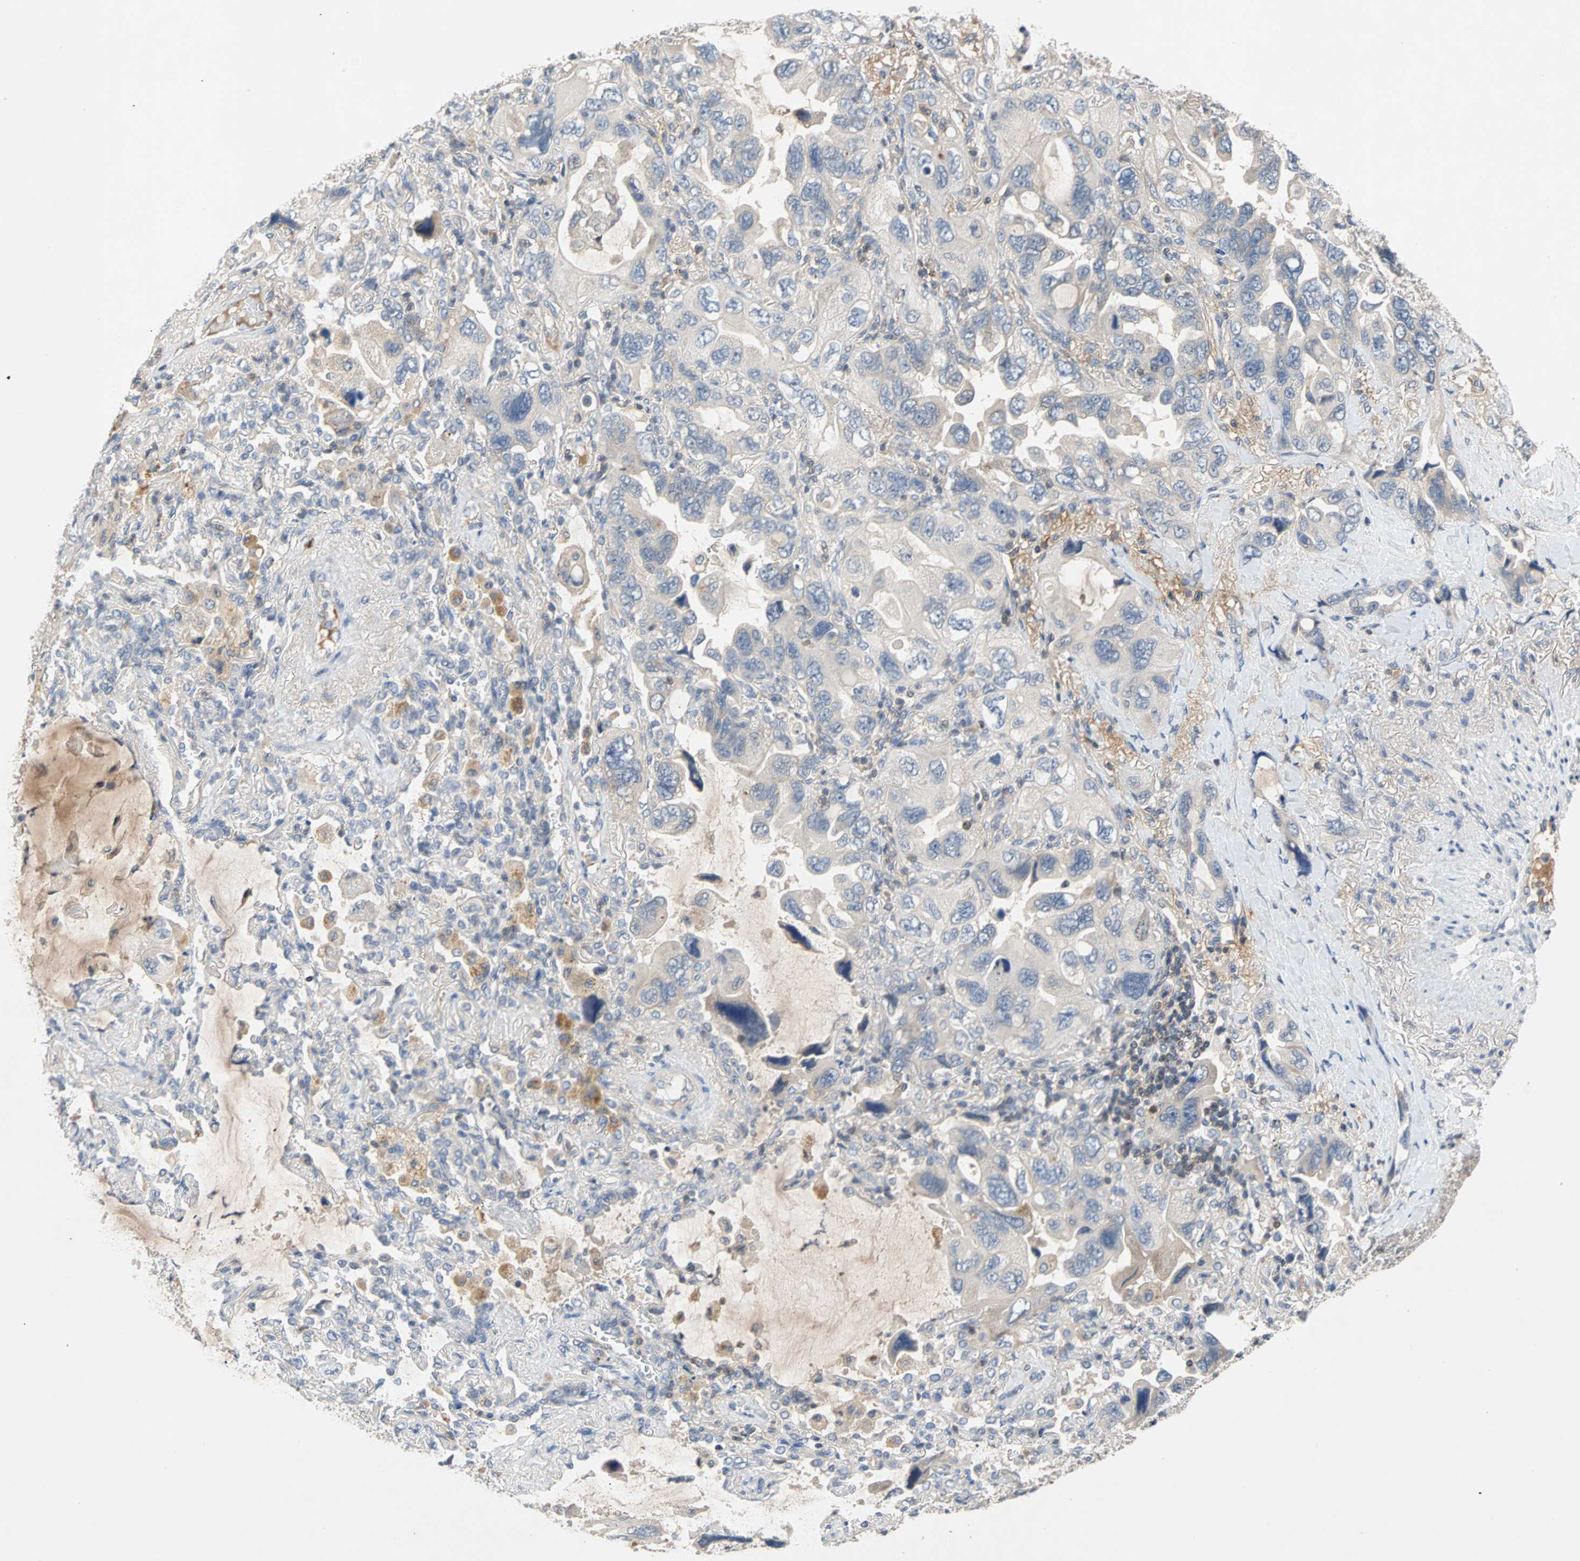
{"staining": {"intensity": "negative", "quantity": "none", "location": "none"}, "tissue": "lung cancer", "cell_type": "Tumor cells", "image_type": "cancer", "snomed": [{"axis": "morphology", "description": "Squamous cell carcinoma, NOS"}, {"axis": "topography", "description": "Lung"}], "caption": "IHC of squamous cell carcinoma (lung) reveals no staining in tumor cells.", "gene": "MAP4K1", "patient": {"sex": "female", "age": 73}}